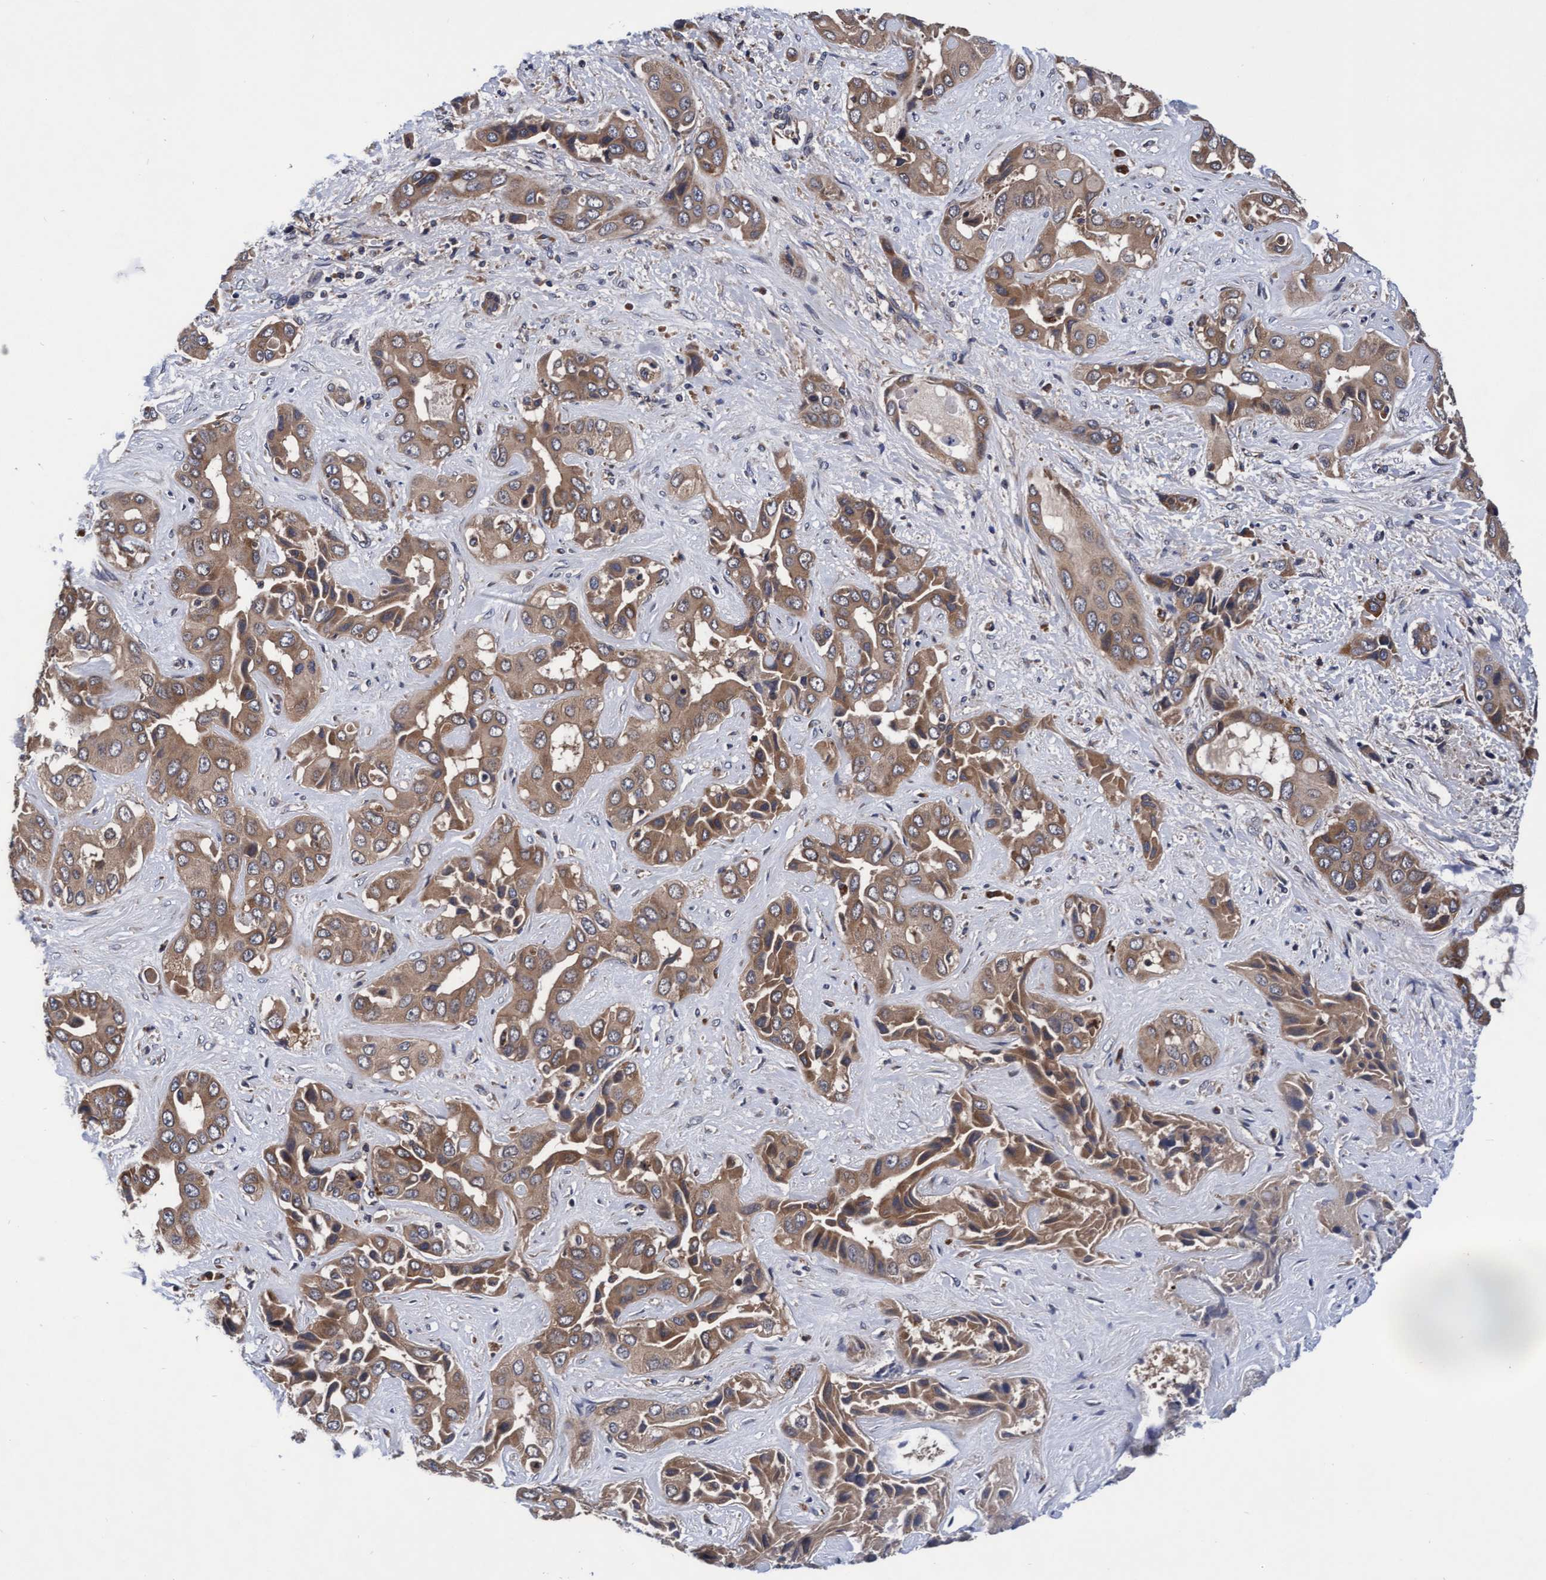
{"staining": {"intensity": "moderate", "quantity": ">75%", "location": "cytoplasmic/membranous"}, "tissue": "liver cancer", "cell_type": "Tumor cells", "image_type": "cancer", "snomed": [{"axis": "morphology", "description": "Cholangiocarcinoma"}, {"axis": "topography", "description": "Liver"}], "caption": "The micrograph shows staining of cholangiocarcinoma (liver), revealing moderate cytoplasmic/membranous protein positivity (brown color) within tumor cells.", "gene": "EFCAB13", "patient": {"sex": "female", "age": 52}}